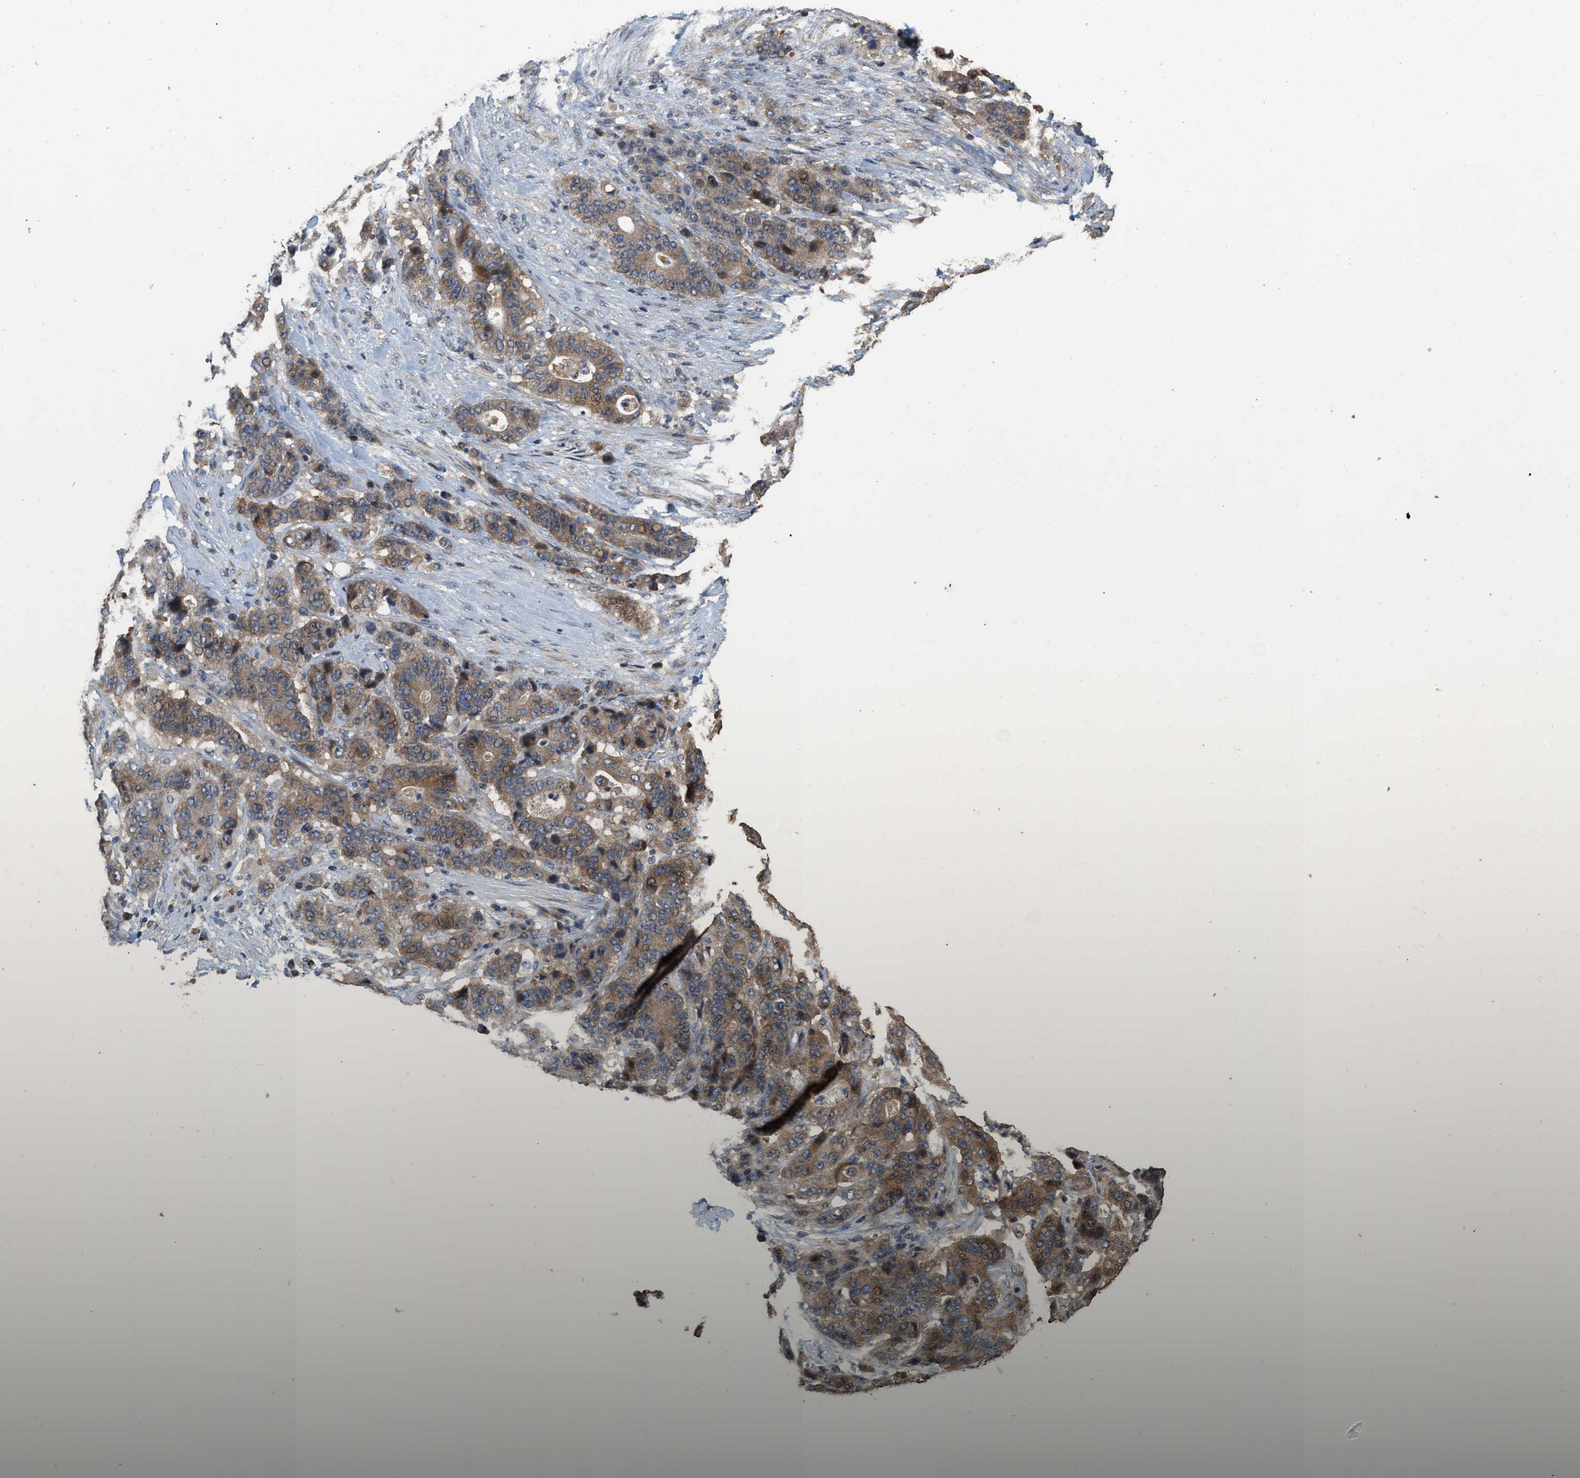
{"staining": {"intensity": "moderate", "quantity": ">75%", "location": "cytoplasmic/membranous"}, "tissue": "stomach cancer", "cell_type": "Tumor cells", "image_type": "cancer", "snomed": [{"axis": "morphology", "description": "Adenocarcinoma, NOS"}, {"axis": "topography", "description": "Stomach"}], "caption": "Stomach adenocarcinoma stained with a protein marker shows moderate staining in tumor cells.", "gene": "NCS1", "patient": {"sex": "female", "age": 73}}